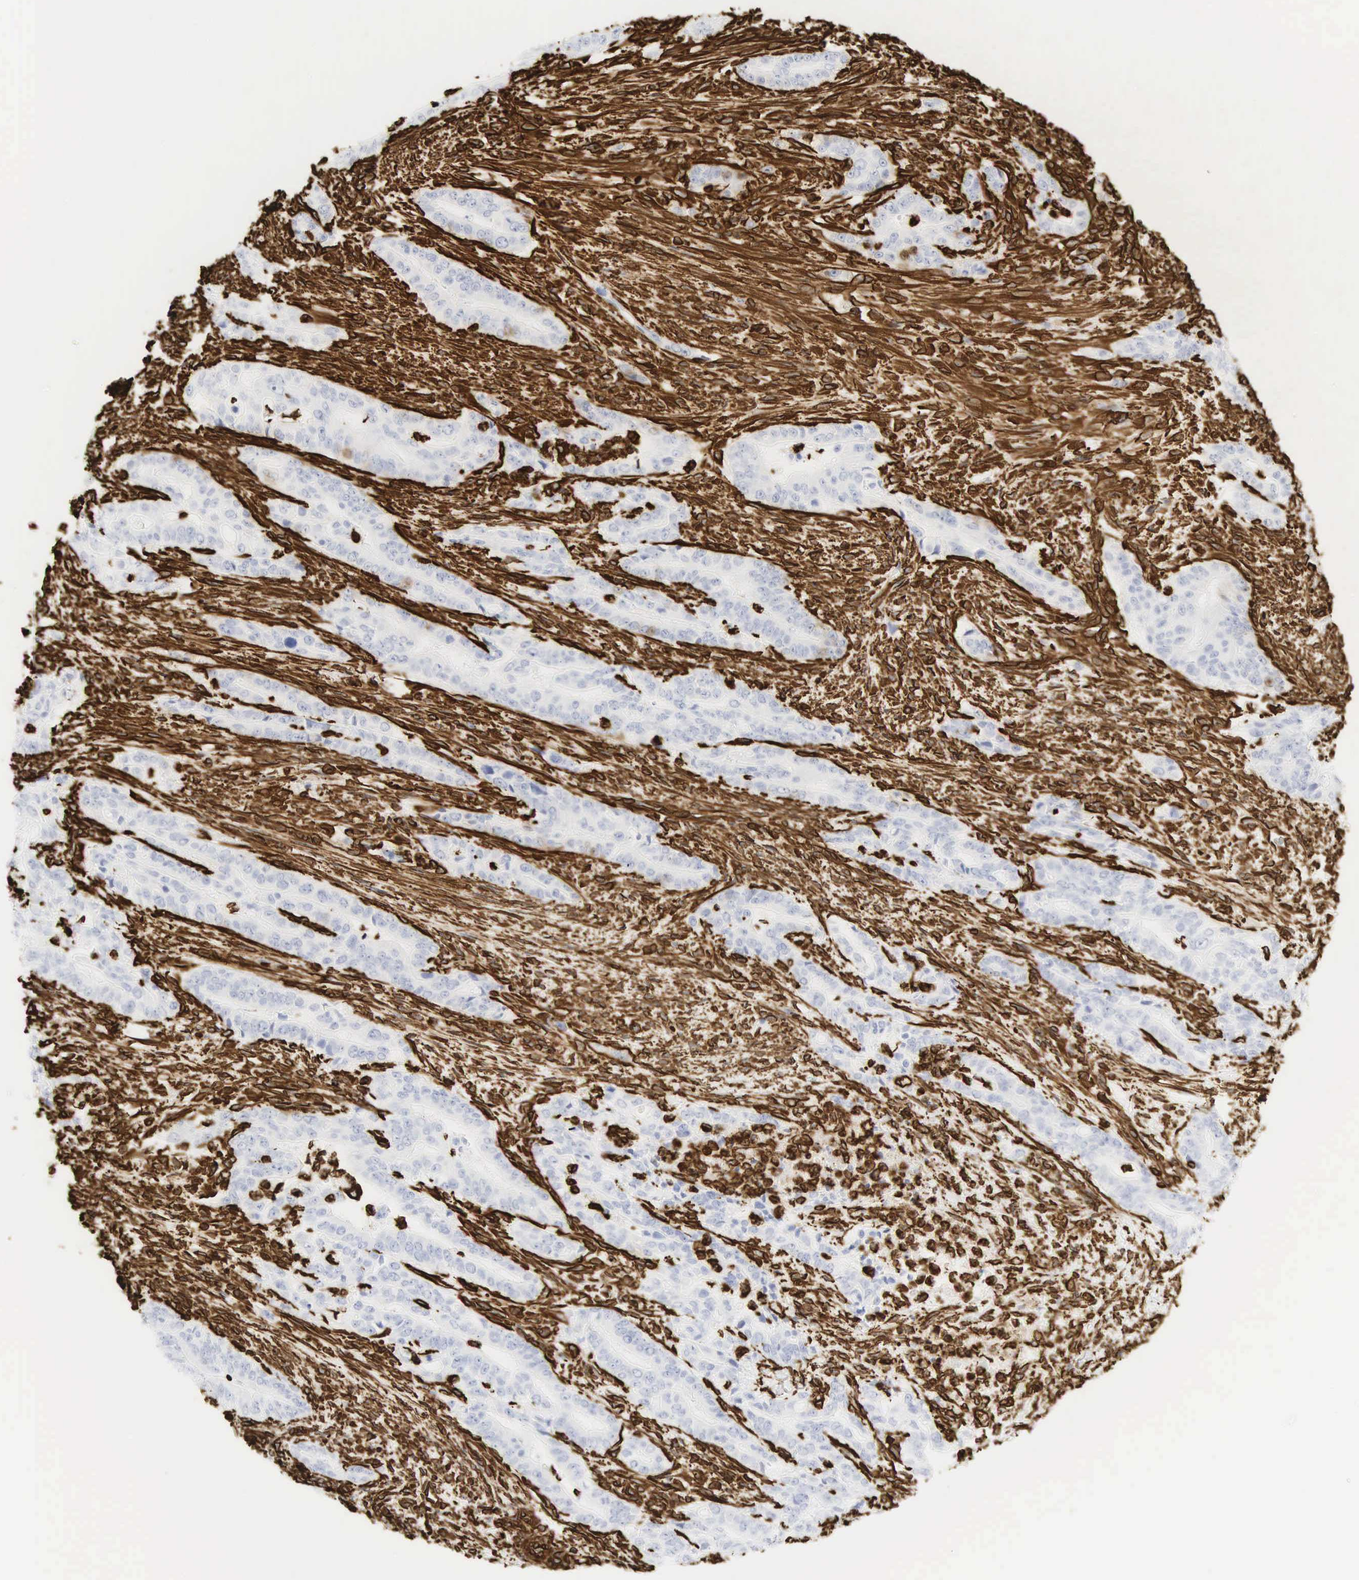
{"staining": {"intensity": "strong", "quantity": "<25%", "location": "cytoplasmic/membranous"}, "tissue": "stomach cancer", "cell_type": "Tumor cells", "image_type": "cancer", "snomed": [{"axis": "morphology", "description": "Adenocarcinoma, NOS"}, {"axis": "topography", "description": "Stomach"}], "caption": "The histopathology image reveals staining of stomach cancer (adenocarcinoma), revealing strong cytoplasmic/membranous protein staining (brown color) within tumor cells. Using DAB (3,3'-diaminobenzidine) (brown) and hematoxylin (blue) stains, captured at high magnification using brightfield microscopy.", "gene": "VIM", "patient": {"sex": "female", "age": 76}}